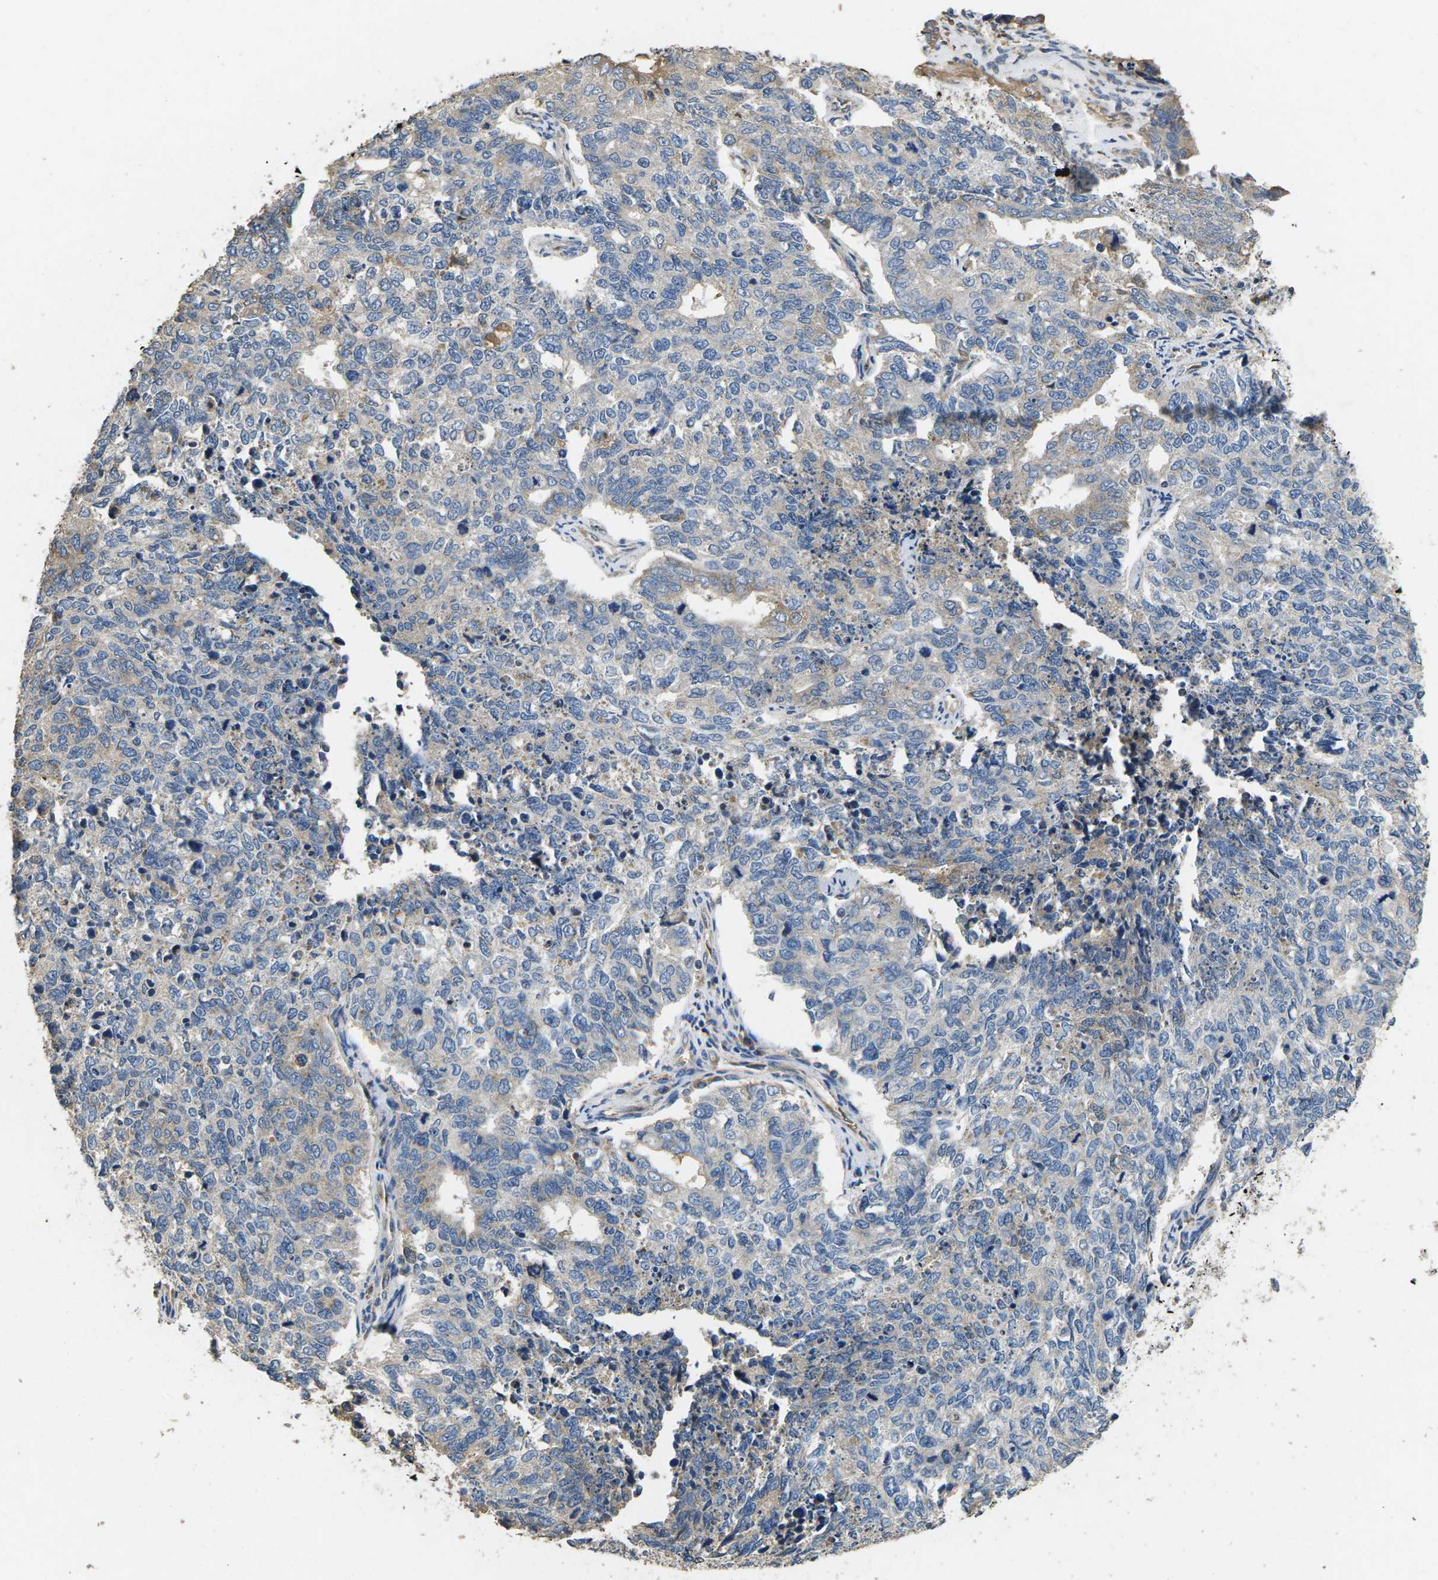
{"staining": {"intensity": "weak", "quantity": "<25%", "location": "cytoplasmic/membranous"}, "tissue": "cervical cancer", "cell_type": "Tumor cells", "image_type": "cancer", "snomed": [{"axis": "morphology", "description": "Squamous cell carcinoma, NOS"}, {"axis": "topography", "description": "Cervix"}], "caption": "A photomicrograph of cervical squamous cell carcinoma stained for a protein reveals no brown staining in tumor cells. The staining was performed using DAB to visualize the protein expression in brown, while the nuclei were stained in blue with hematoxylin (Magnification: 20x).", "gene": "B4GAT1", "patient": {"sex": "female", "age": 63}}